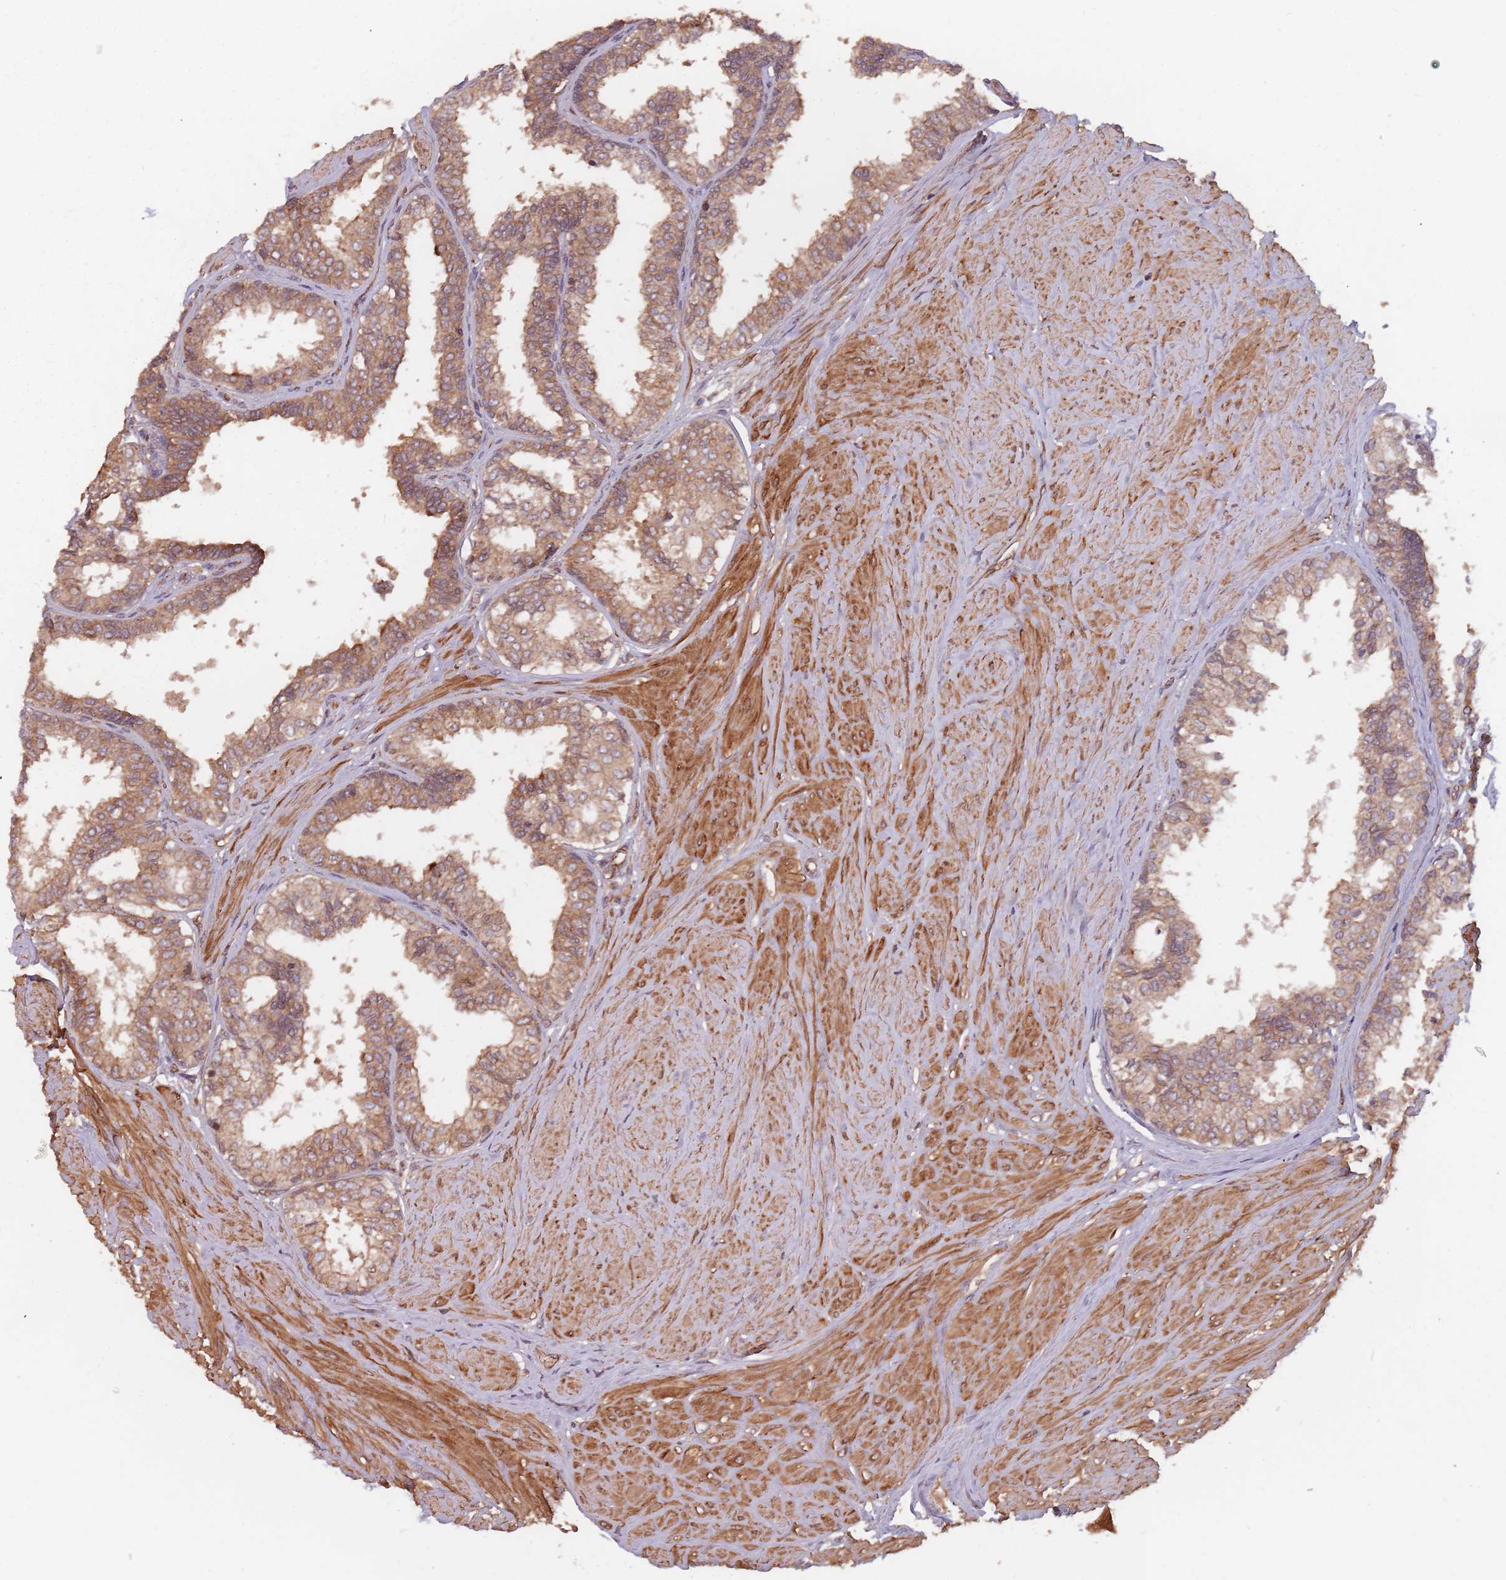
{"staining": {"intensity": "strong", "quantity": ">75%", "location": "cytoplasmic/membranous"}, "tissue": "prostate", "cell_type": "Glandular cells", "image_type": "normal", "snomed": [{"axis": "morphology", "description": "Normal tissue, NOS"}, {"axis": "topography", "description": "Prostate"}], "caption": "This micrograph demonstrates IHC staining of normal human prostate, with high strong cytoplasmic/membranous positivity in about >75% of glandular cells.", "gene": "C3orf14", "patient": {"sex": "male", "age": 48}}